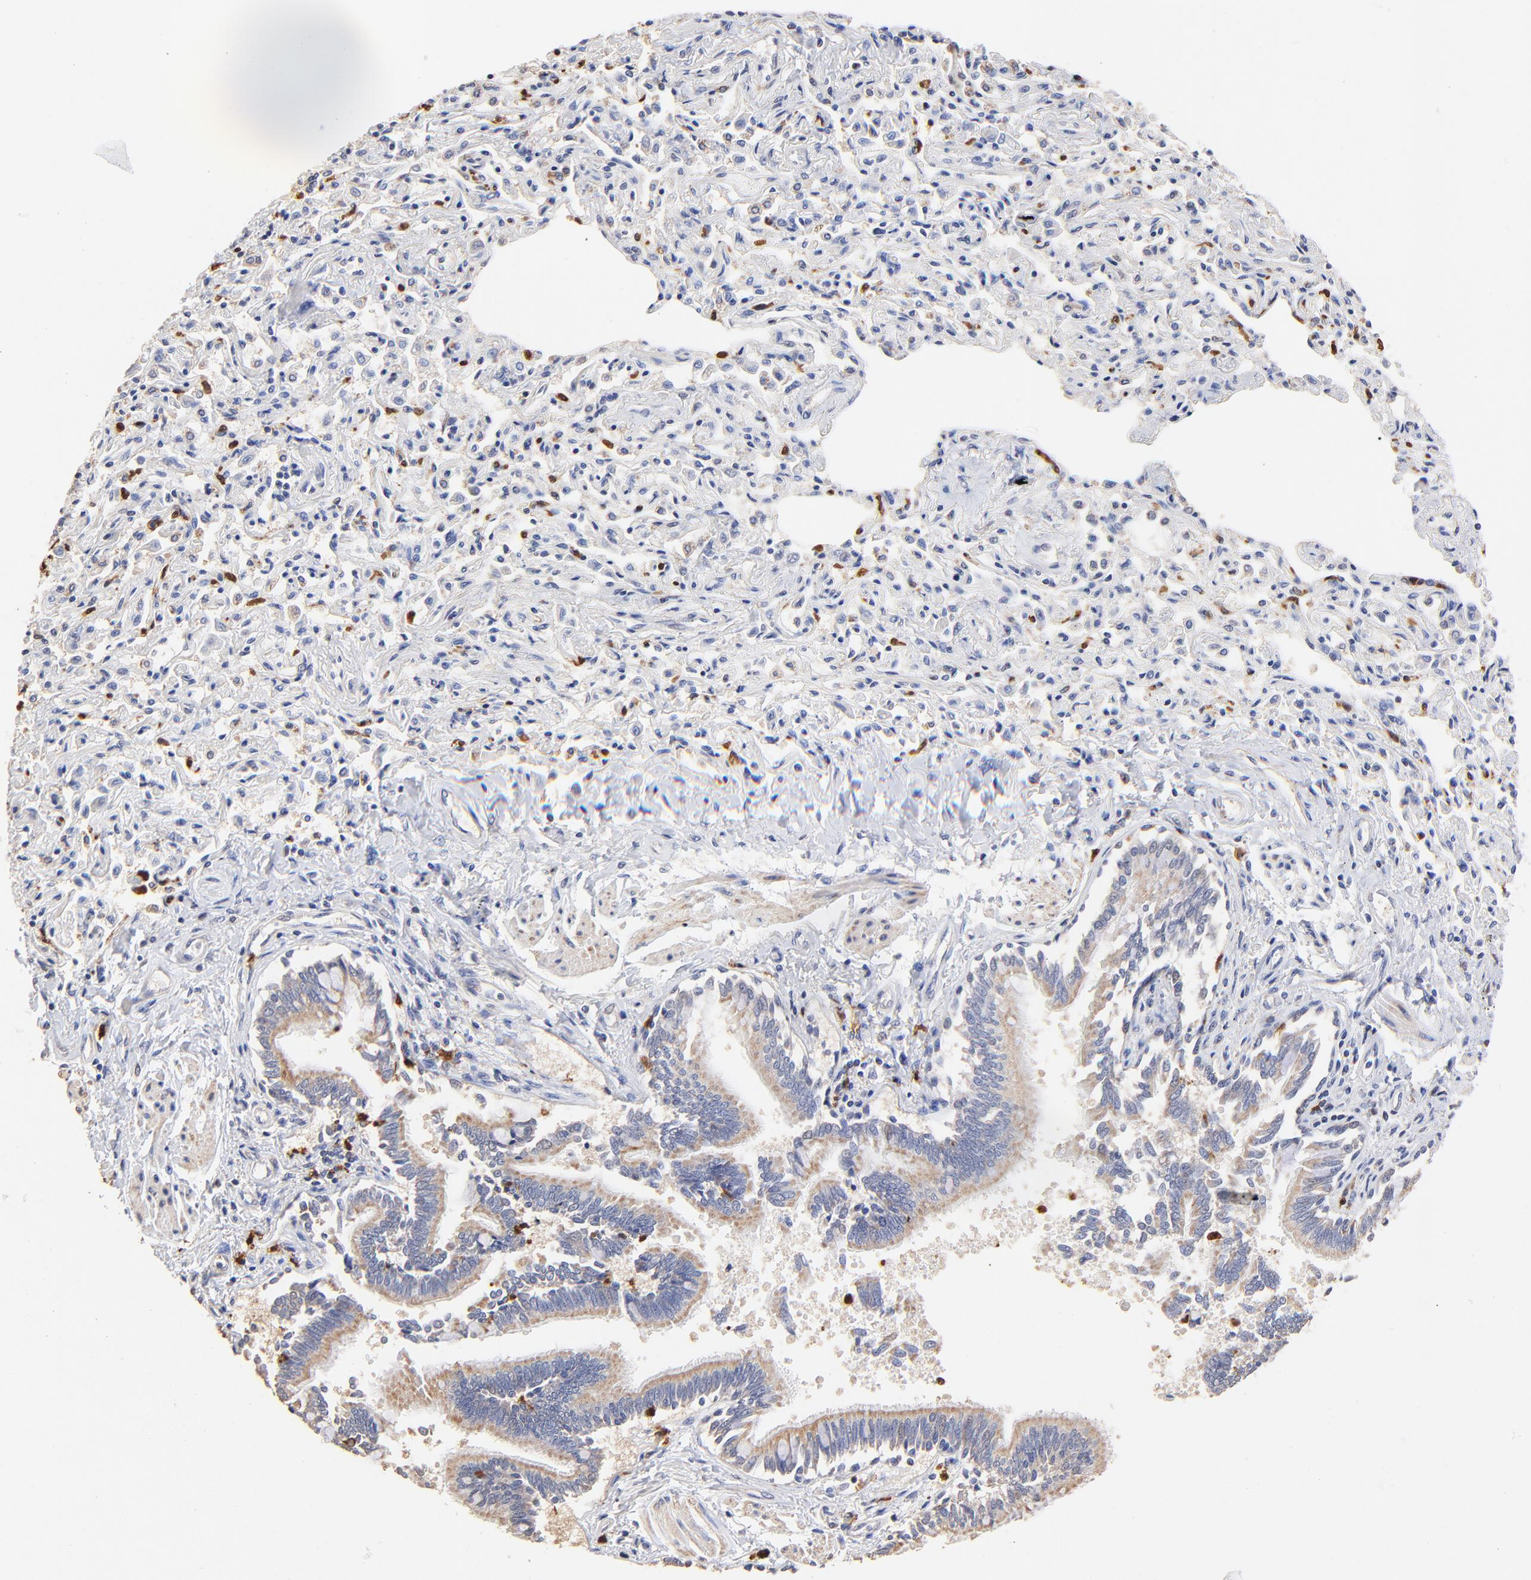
{"staining": {"intensity": "weak", "quantity": ">75%", "location": "cytoplasmic/membranous"}, "tissue": "bronchus", "cell_type": "Respiratory epithelial cells", "image_type": "normal", "snomed": [{"axis": "morphology", "description": "Normal tissue, NOS"}, {"axis": "topography", "description": "Lung"}], "caption": "This is an image of immunohistochemistry (IHC) staining of normal bronchus, which shows weak staining in the cytoplasmic/membranous of respiratory epithelial cells.", "gene": "BBOF1", "patient": {"sex": "male", "age": 64}}